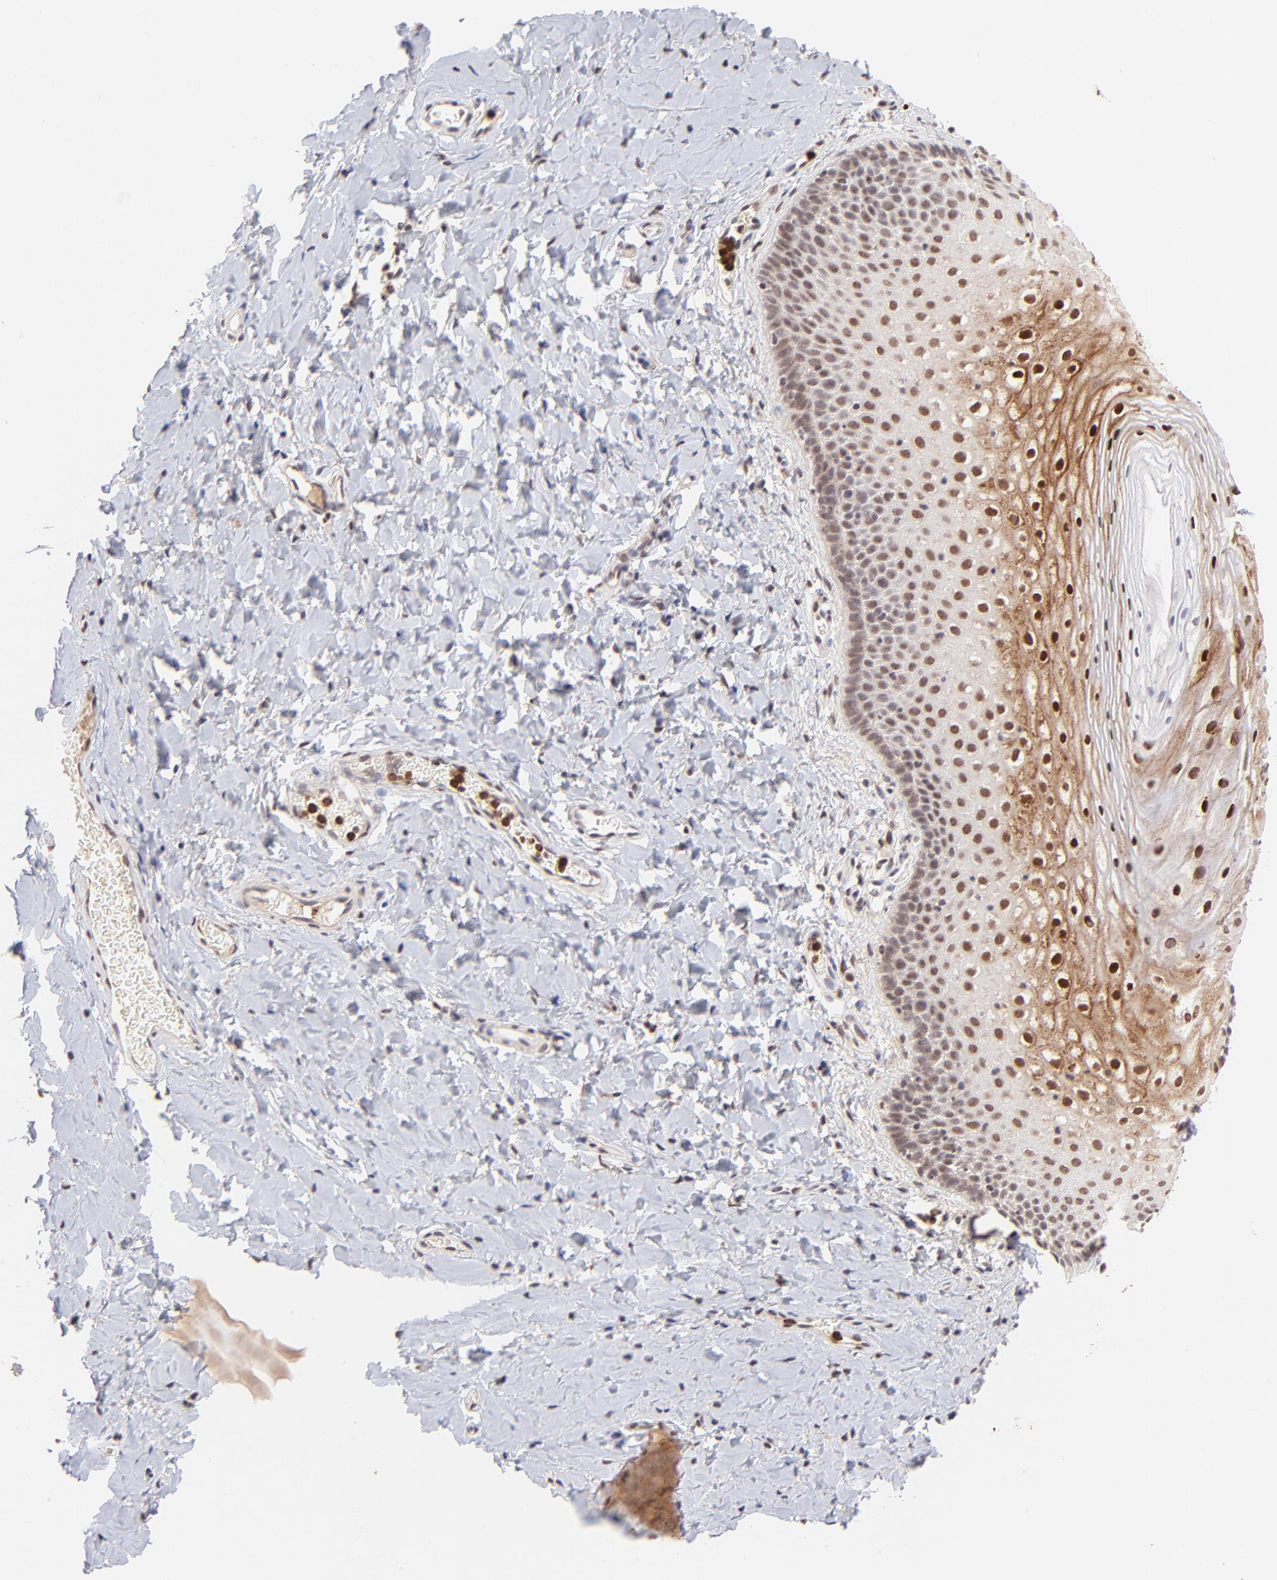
{"staining": {"intensity": "moderate", "quantity": "25%-75%", "location": "cytoplasmic/membranous,nuclear"}, "tissue": "vagina", "cell_type": "Squamous epithelial cells", "image_type": "normal", "snomed": [{"axis": "morphology", "description": "Normal tissue, NOS"}, {"axis": "topography", "description": "Vagina"}], "caption": "Vagina stained for a protein exhibits moderate cytoplasmic/membranous,nuclear positivity in squamous epithelial cells. (Stains: DAB in brown, nuclei in blue, Microscopy: brightfield microscopy at high magnification).", "gene": "MED12", "patient": {"sex": "female", "age": 55}}